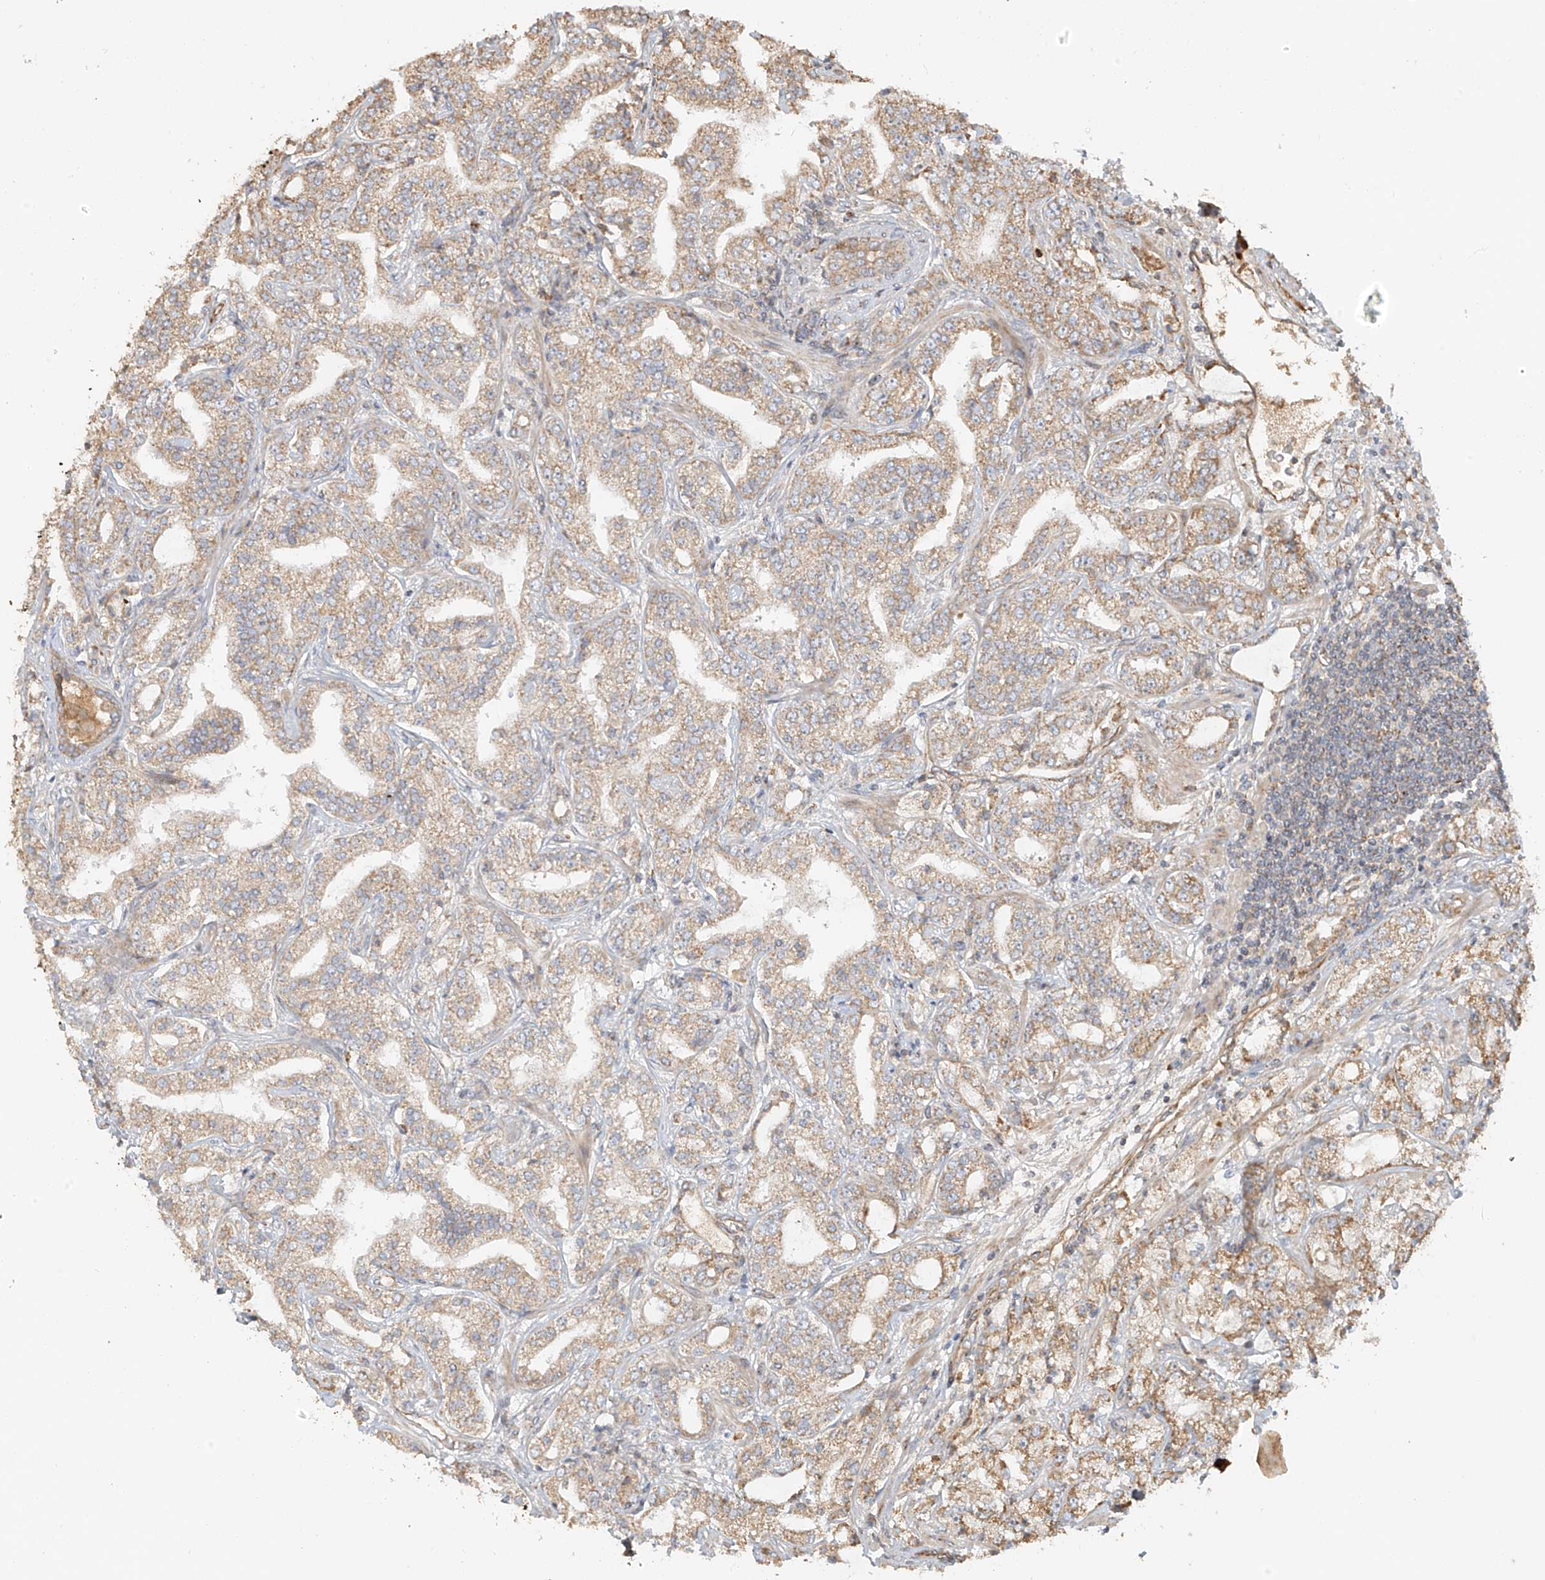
{"staining": {"intensity": "weak", "quantity": ">75%", "location": "cytoplasmic/membranous"}, "tissue": "prostate cancer", "cell_type": "Tumor cells", "image_type": "cancer", "snomed": [{"axis": "morphology", "description": "Adenocarcinoma, High grade"}, {"axis": "topography", "description": "Prostate"}], "caption": "A photomicrograph of high-grade adenocarcinoma (prostate) stained for a protein exhibits weak cytoplasmic/membranous brown staining in tumor cells.", "gene": "MIPEP", "patient": {"sex": "male", "age": 64}}